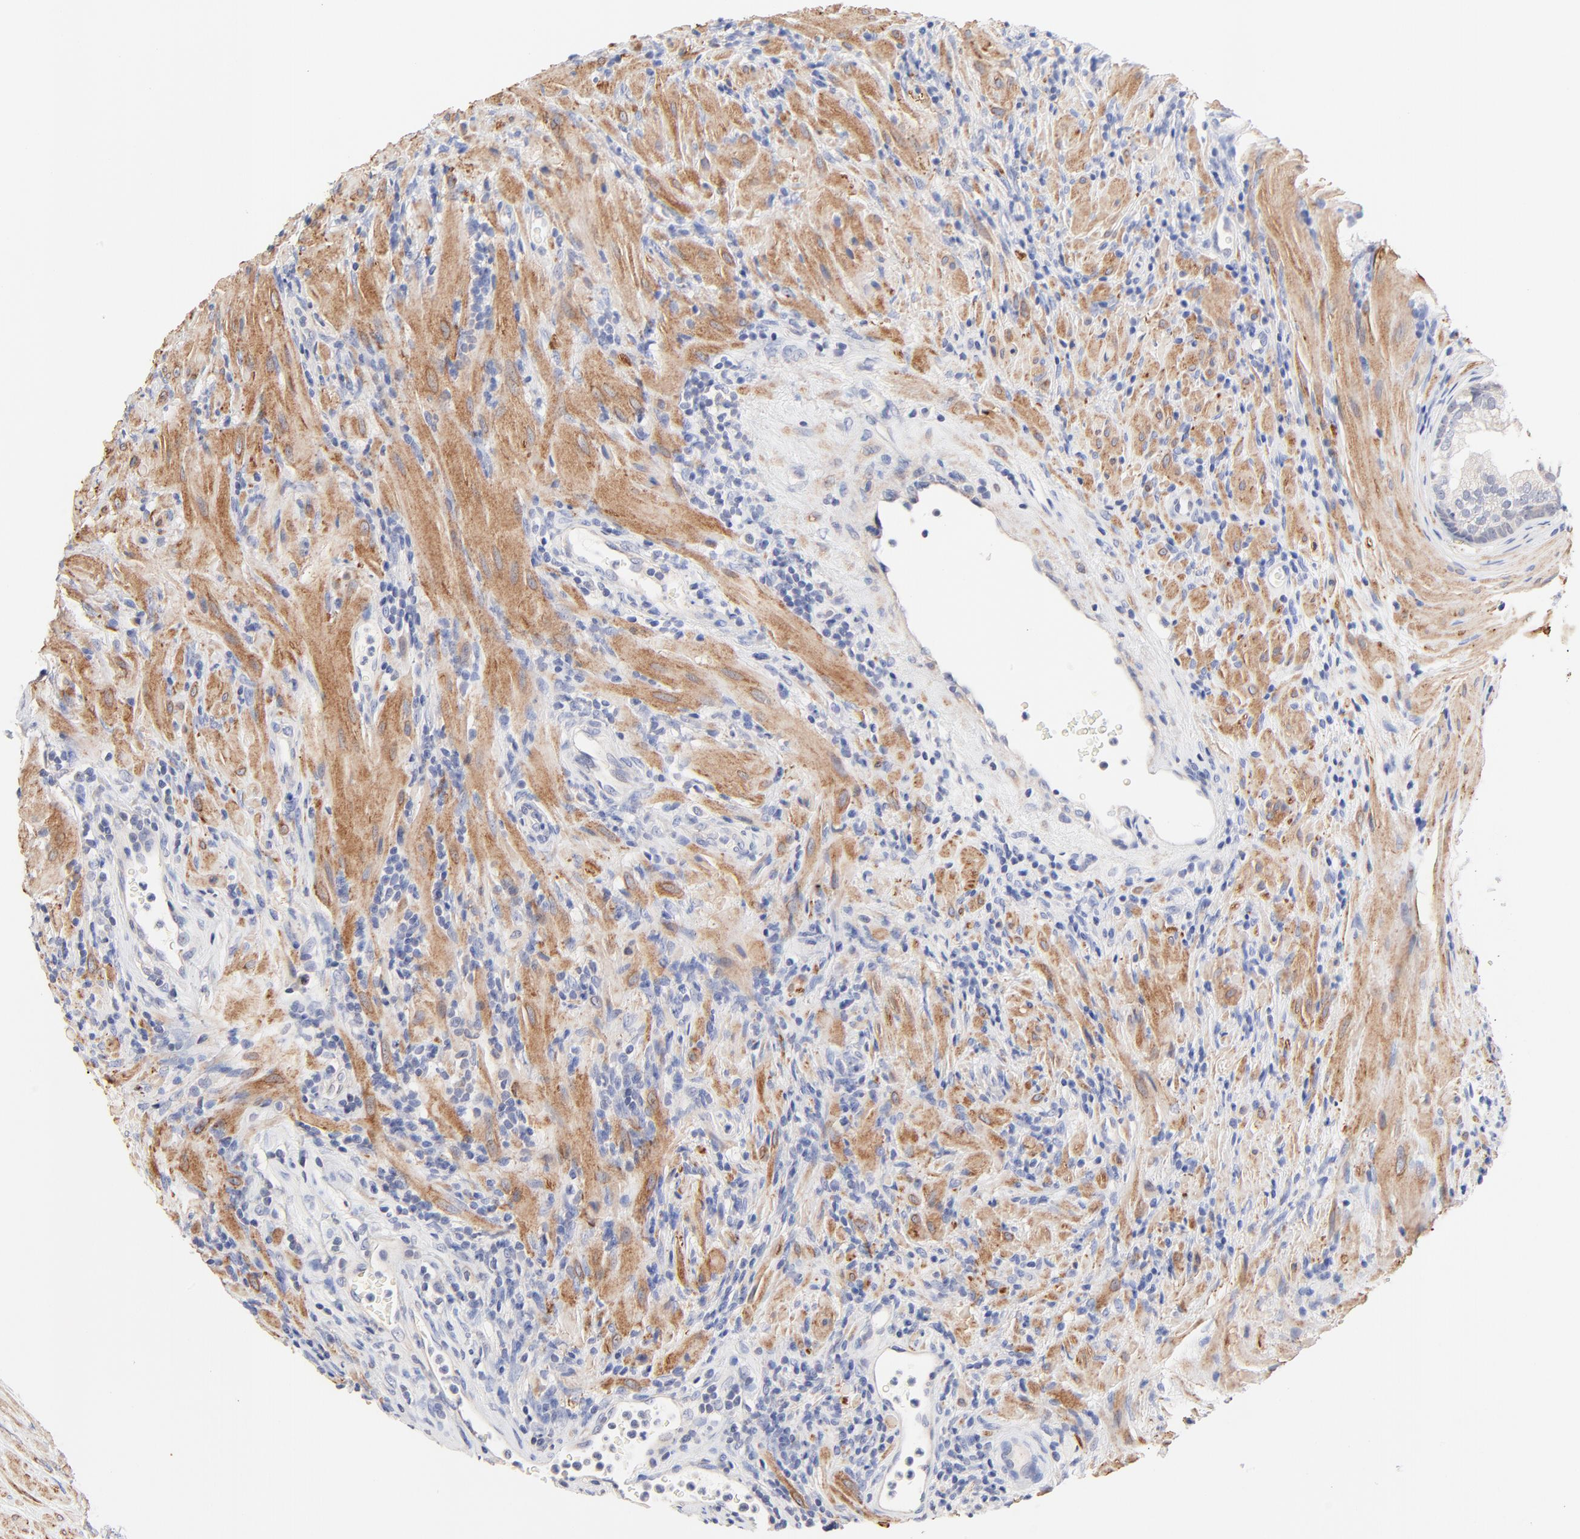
{"staining": {"intensity": "negative", "quantity": "none", "location": "none"}, "tissue": "prostate", "cell_type": "Glandular cells", "image_type": "normal", "snomed": [{"axis": "morphology", "description": "Normal tissue, NOS"}, {"axis": "topography", "description": "Prostate"}], "caption": "The image shows no staining of glandular cells in normal prostate. The staining is performed using DAB brown chromogen with nuclei counter-stained in using hematoxylin.", "gene": "TWNK", "patient": {"sex": "male", "age": 76}}